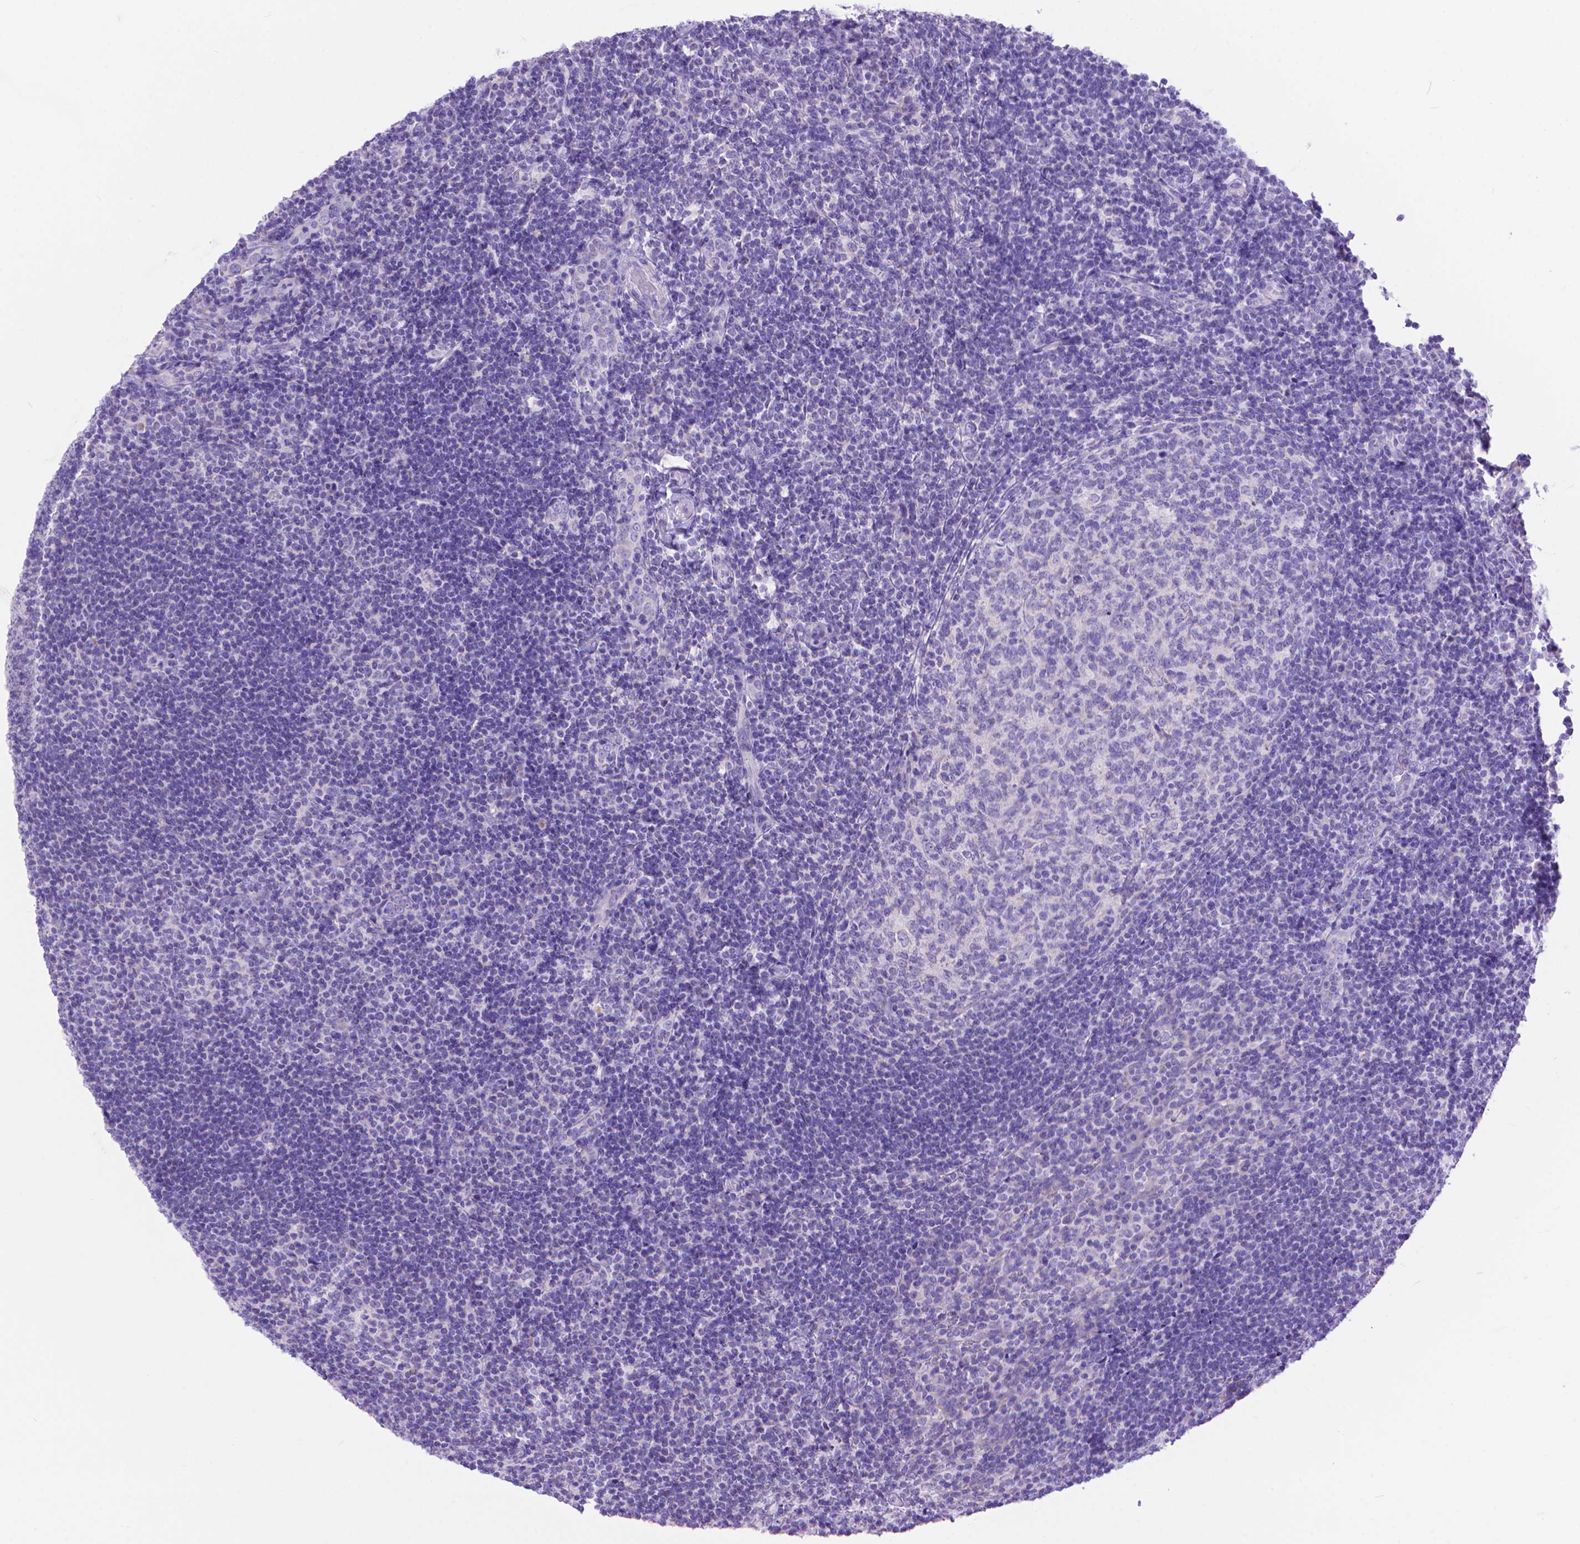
{"staining": {"intensity": "negative", "quantity": "none", "location": "none"}, "tissue": "tonsil", "cell_type": "Germinal center cells", "image_type": "normal", "snomed": [{"axis": "morphology", "description": "Normal tissue, NOS"}, {"axis": "topography", "description": "Tonsil"}], "caption": "A high-resolution micrograph shows immunohistochemistry staining of normal tonsil, which shows no significant staining in germinal center cells.", "gene": "DHRS2", "patient": {"sex": "female", "age": 10}}